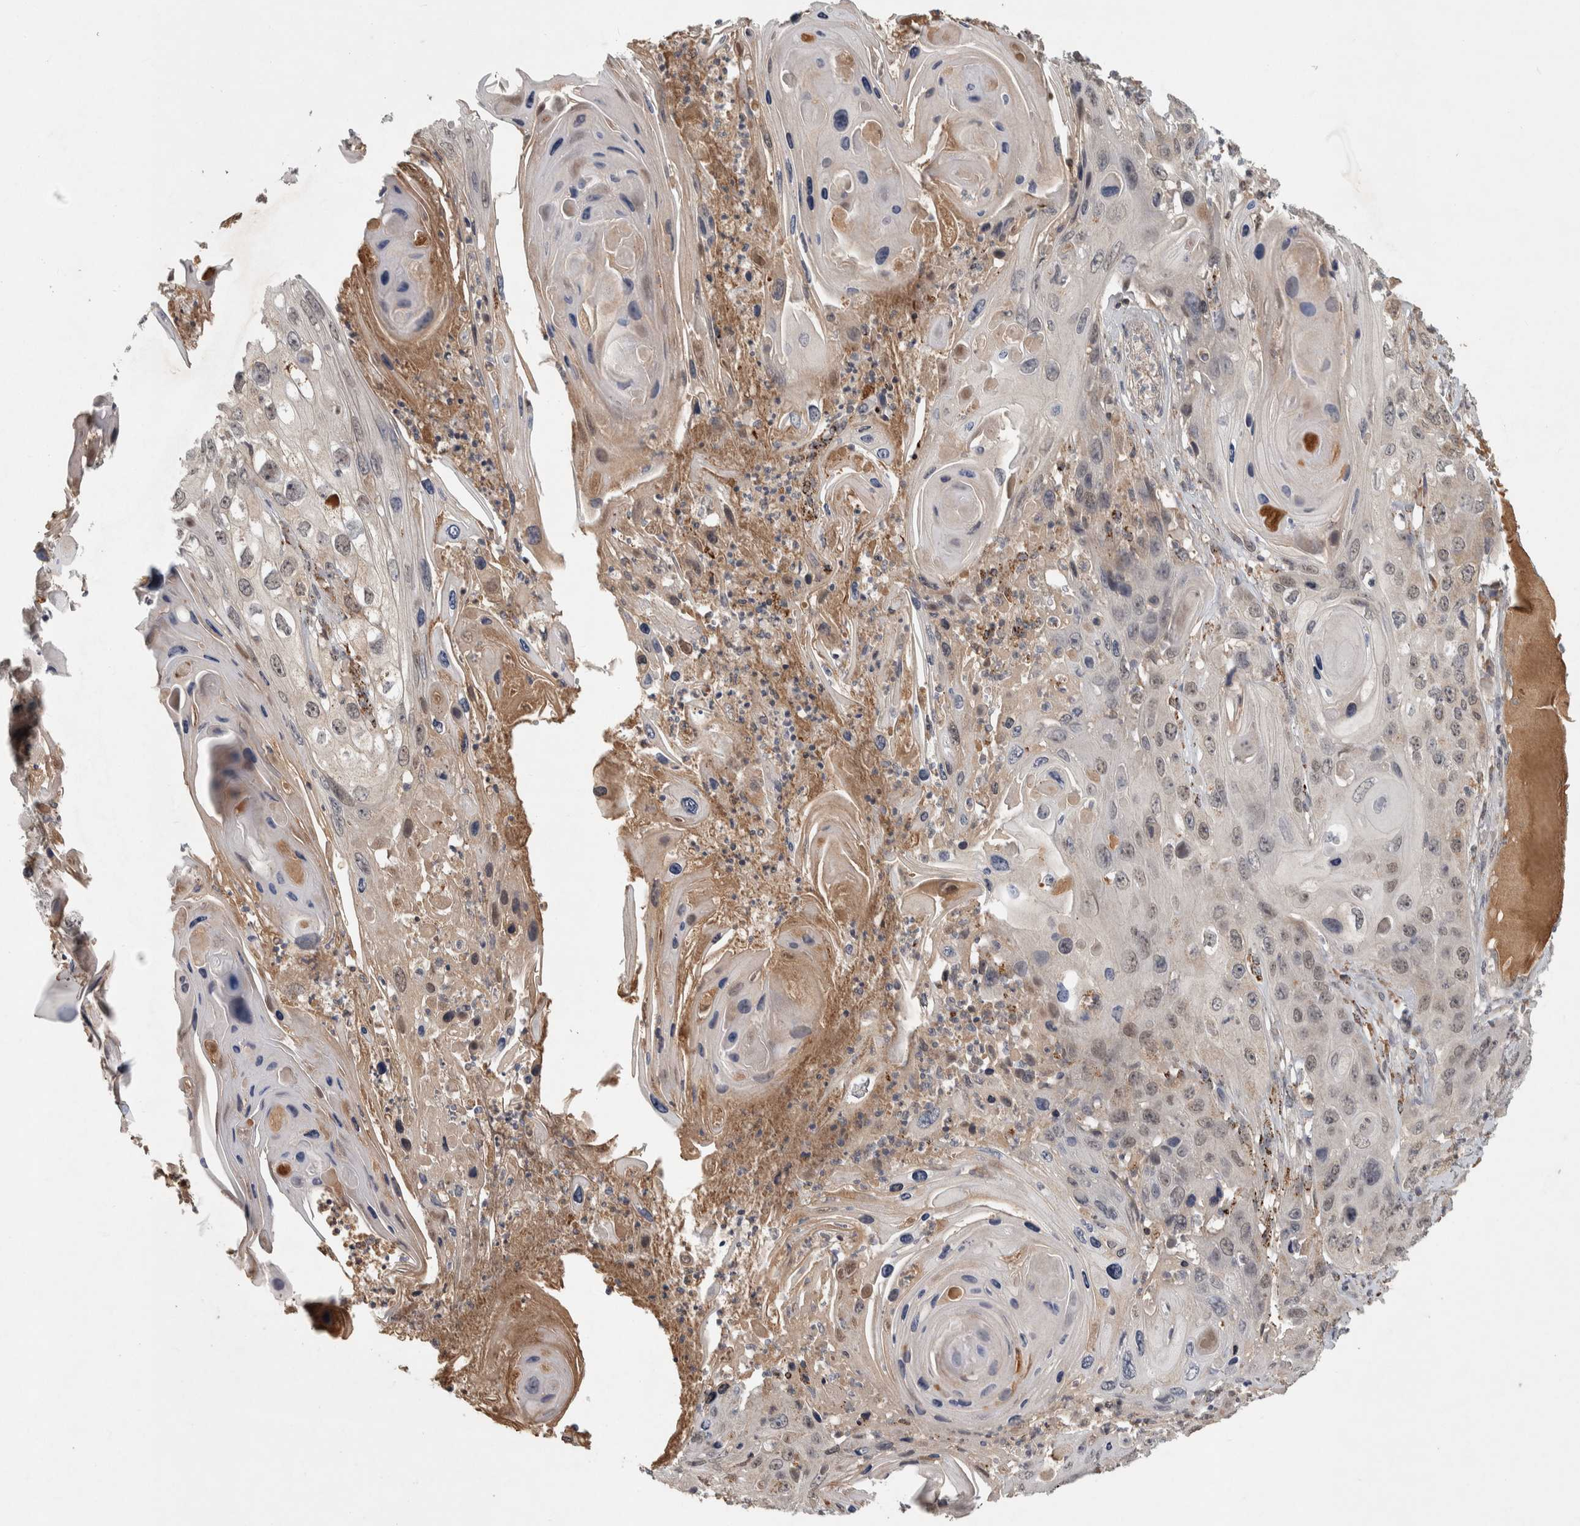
{"staining": {"intensity": "weak", "quantity": "<25%", "location": "nuclear"}, "tissue": "skin cancer", "cell_type": "Tumor cells", "image_type": "cancer", "snomed": [{"axis": "morphology", "description": "Squamous cell carcinoma, NOS"}, {"axis": "topography", "description": "Skin"}], "caption": "Tumor cells are negative for brown protein staining in skin cancer.", "gene": "CHRM3", "patient": {"sex": "male", "age": 55}}